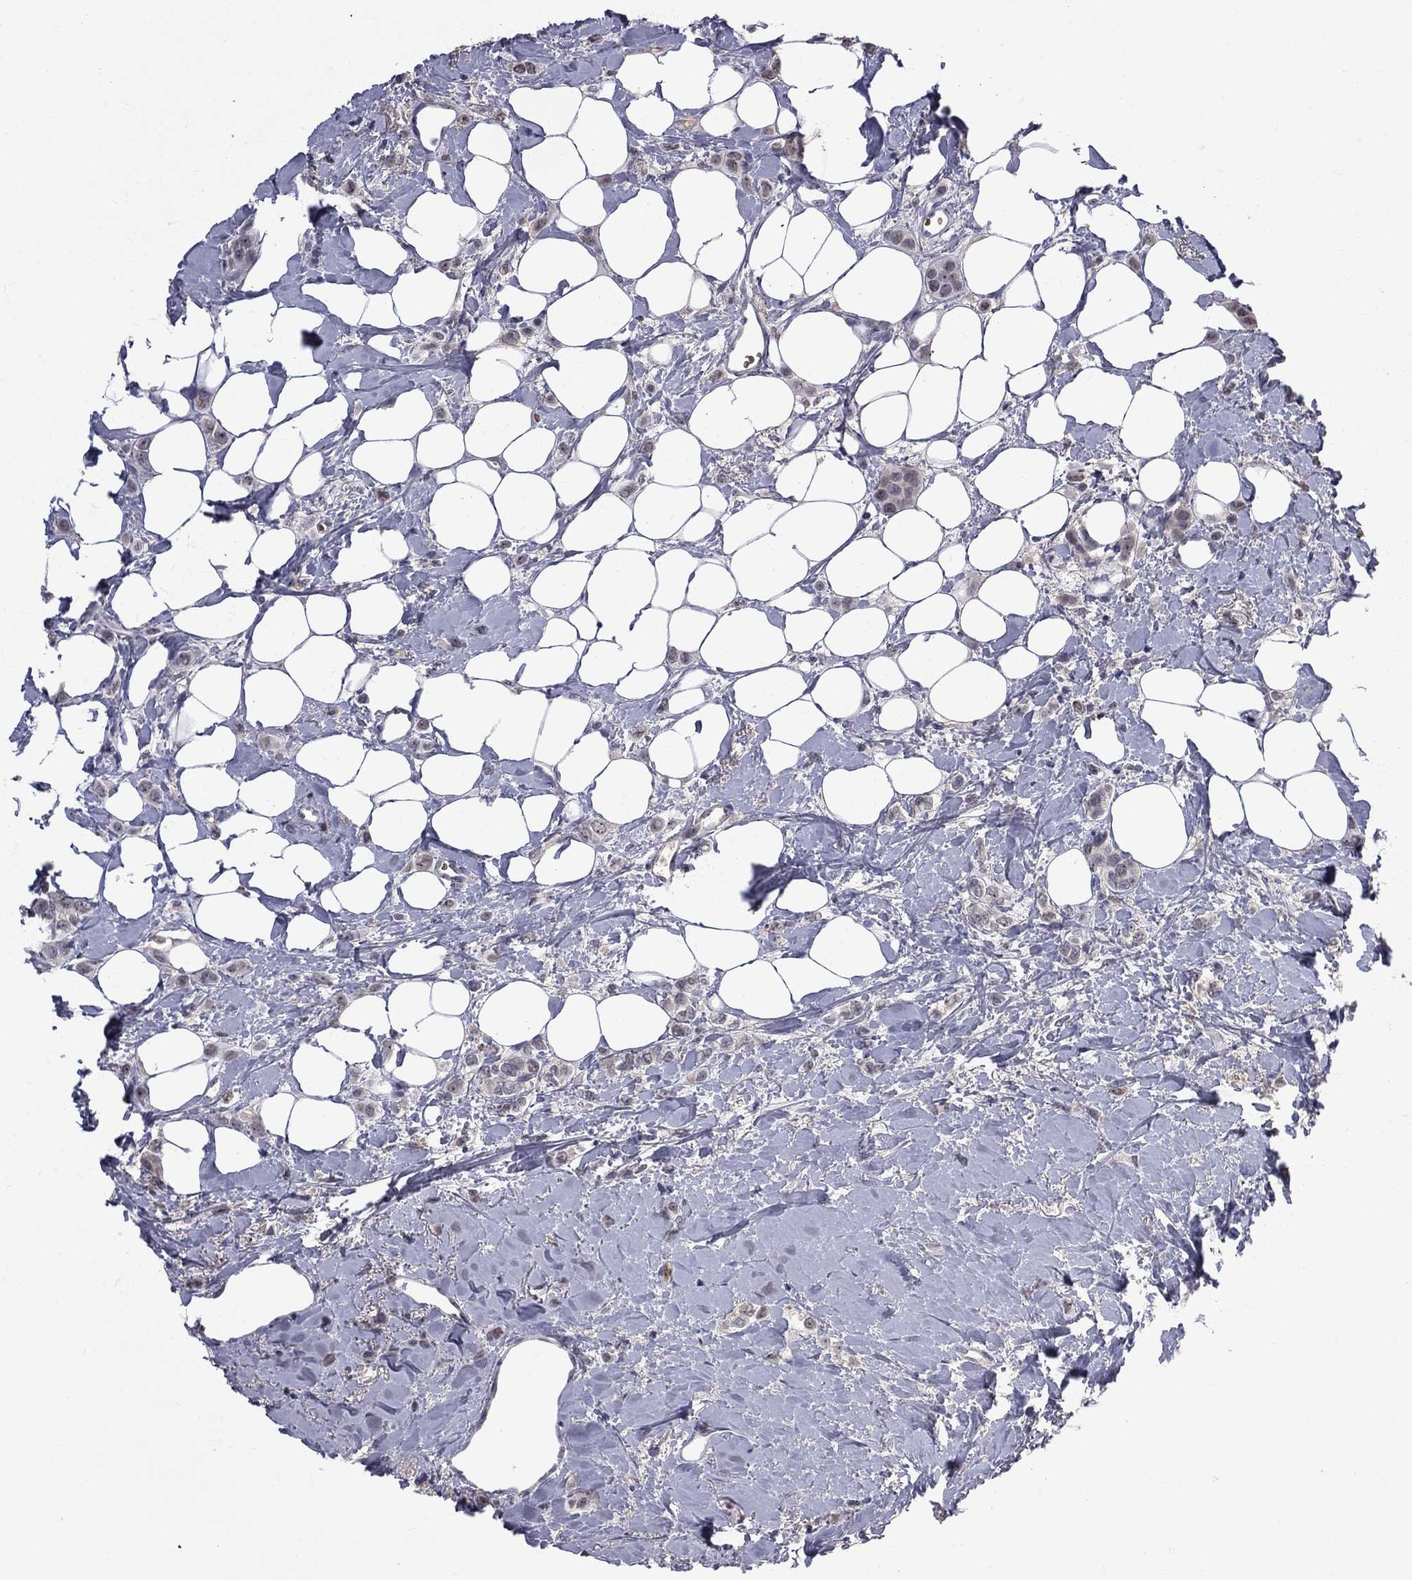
{"staining": {"intensity": "negative", "quantity": "none", "location": "none"}, "tissue": "breast cancer", "cell_type": "Tumor cells", "image_type": "cancer", "snomed": [{"axis": "morphology", "description": "Lobular carcinoma"}, {"axis": "topography", "description": "Breast"}], "caption": "Immunohistochemistry (IHC) image of neoplastic tissue: human breast cancer (lobular carcinoma) stained with DAB (3,3'-diaminobenzidine) exhibits no significant protein positivity in tumor cells. (Immunohistochemistry (IHC), brightfield microscopy, high magnification).", "gene": "DSG4", "patient": {"sex": "female", "age": 66}}